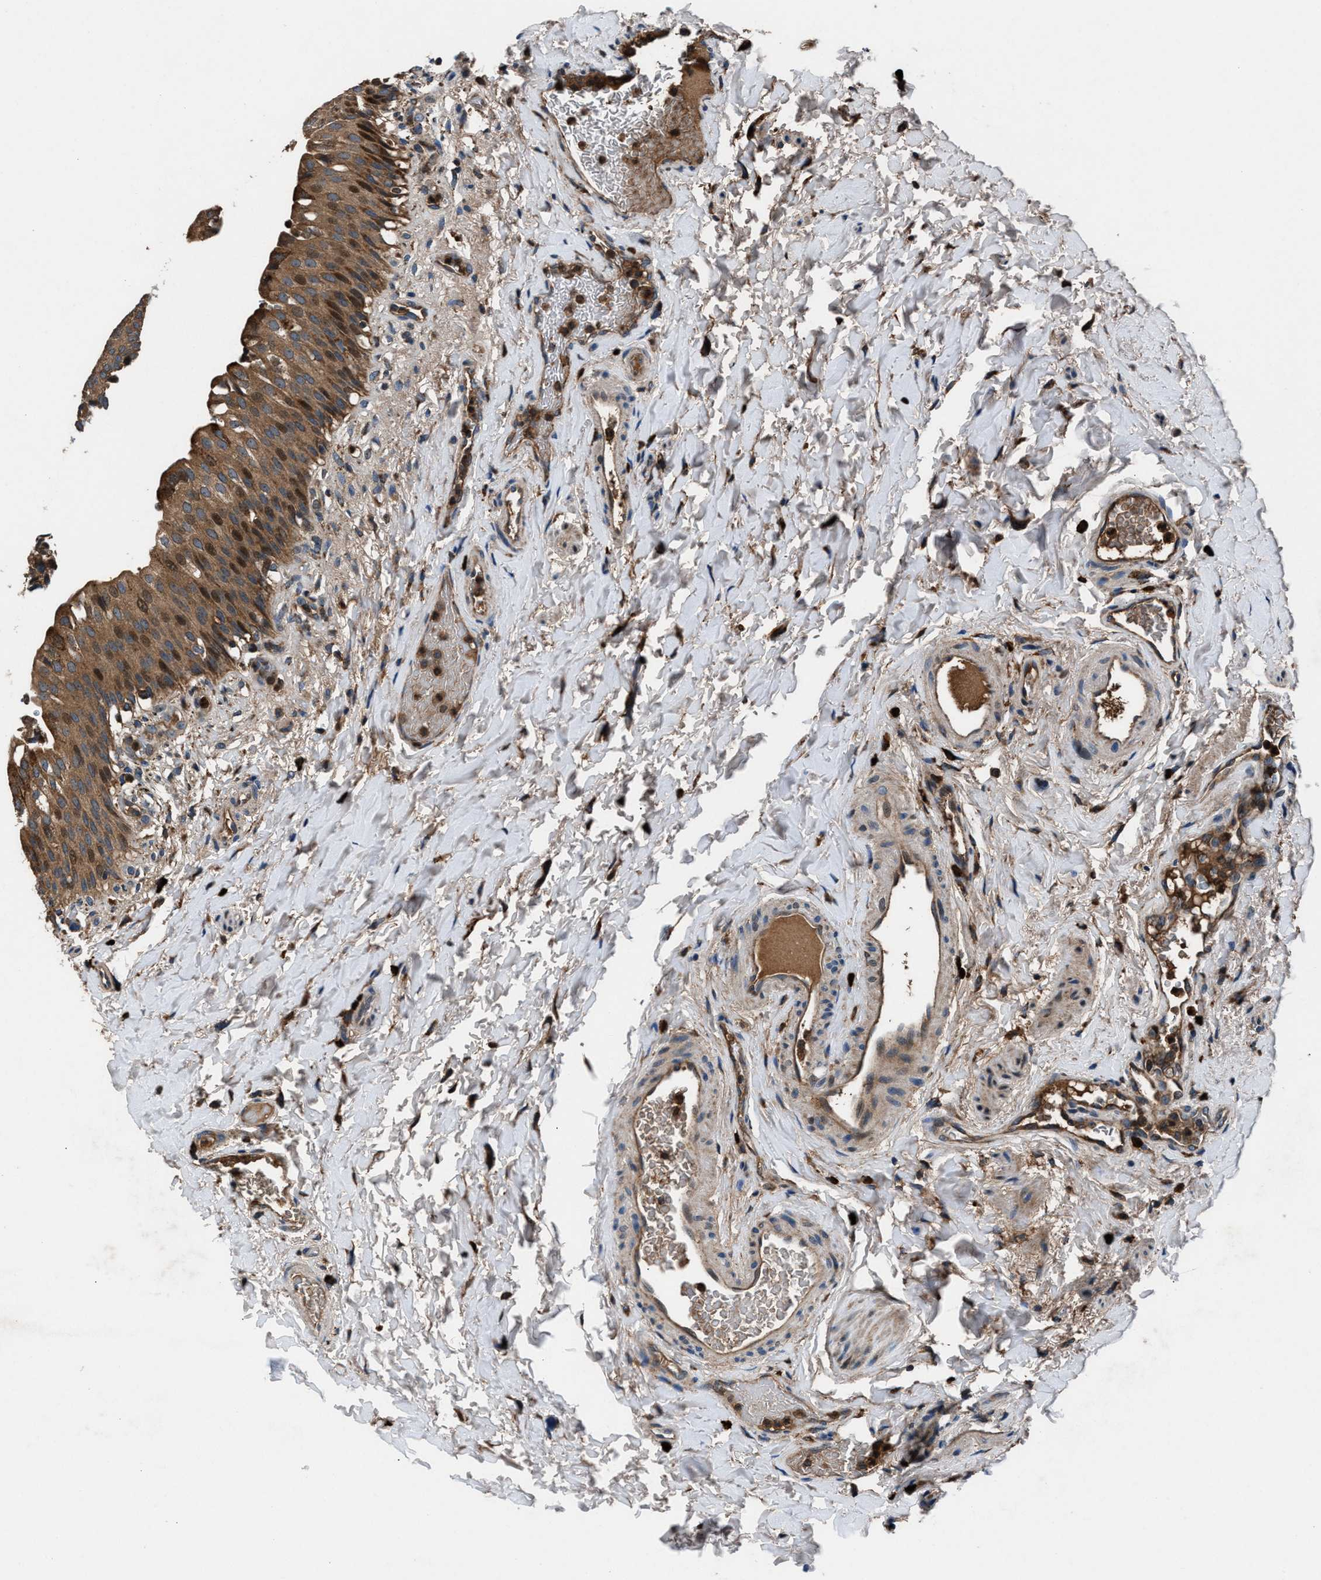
{"staining": {"intensity": "strong", "quantity": ">75%", "location": "cytoplasmic/membranous"}, "tissue": "urinary bladder", "cell_type": "Urothelial cells", "image_type": "normal", "snomed": [{"axis": "morphology", "description": "Normal tissue, NOS"}, {"axis": "topography", "description": "Urinary bladder"}], "caption": "A brown stain highlights strong cytoplasmic/membranous expression of a protein in urothelial cells of normal human urinary bladder. Nuclei are stained in blue.", "gene": "FAM221A", "patient": {"sex": "female", "age": 60}}